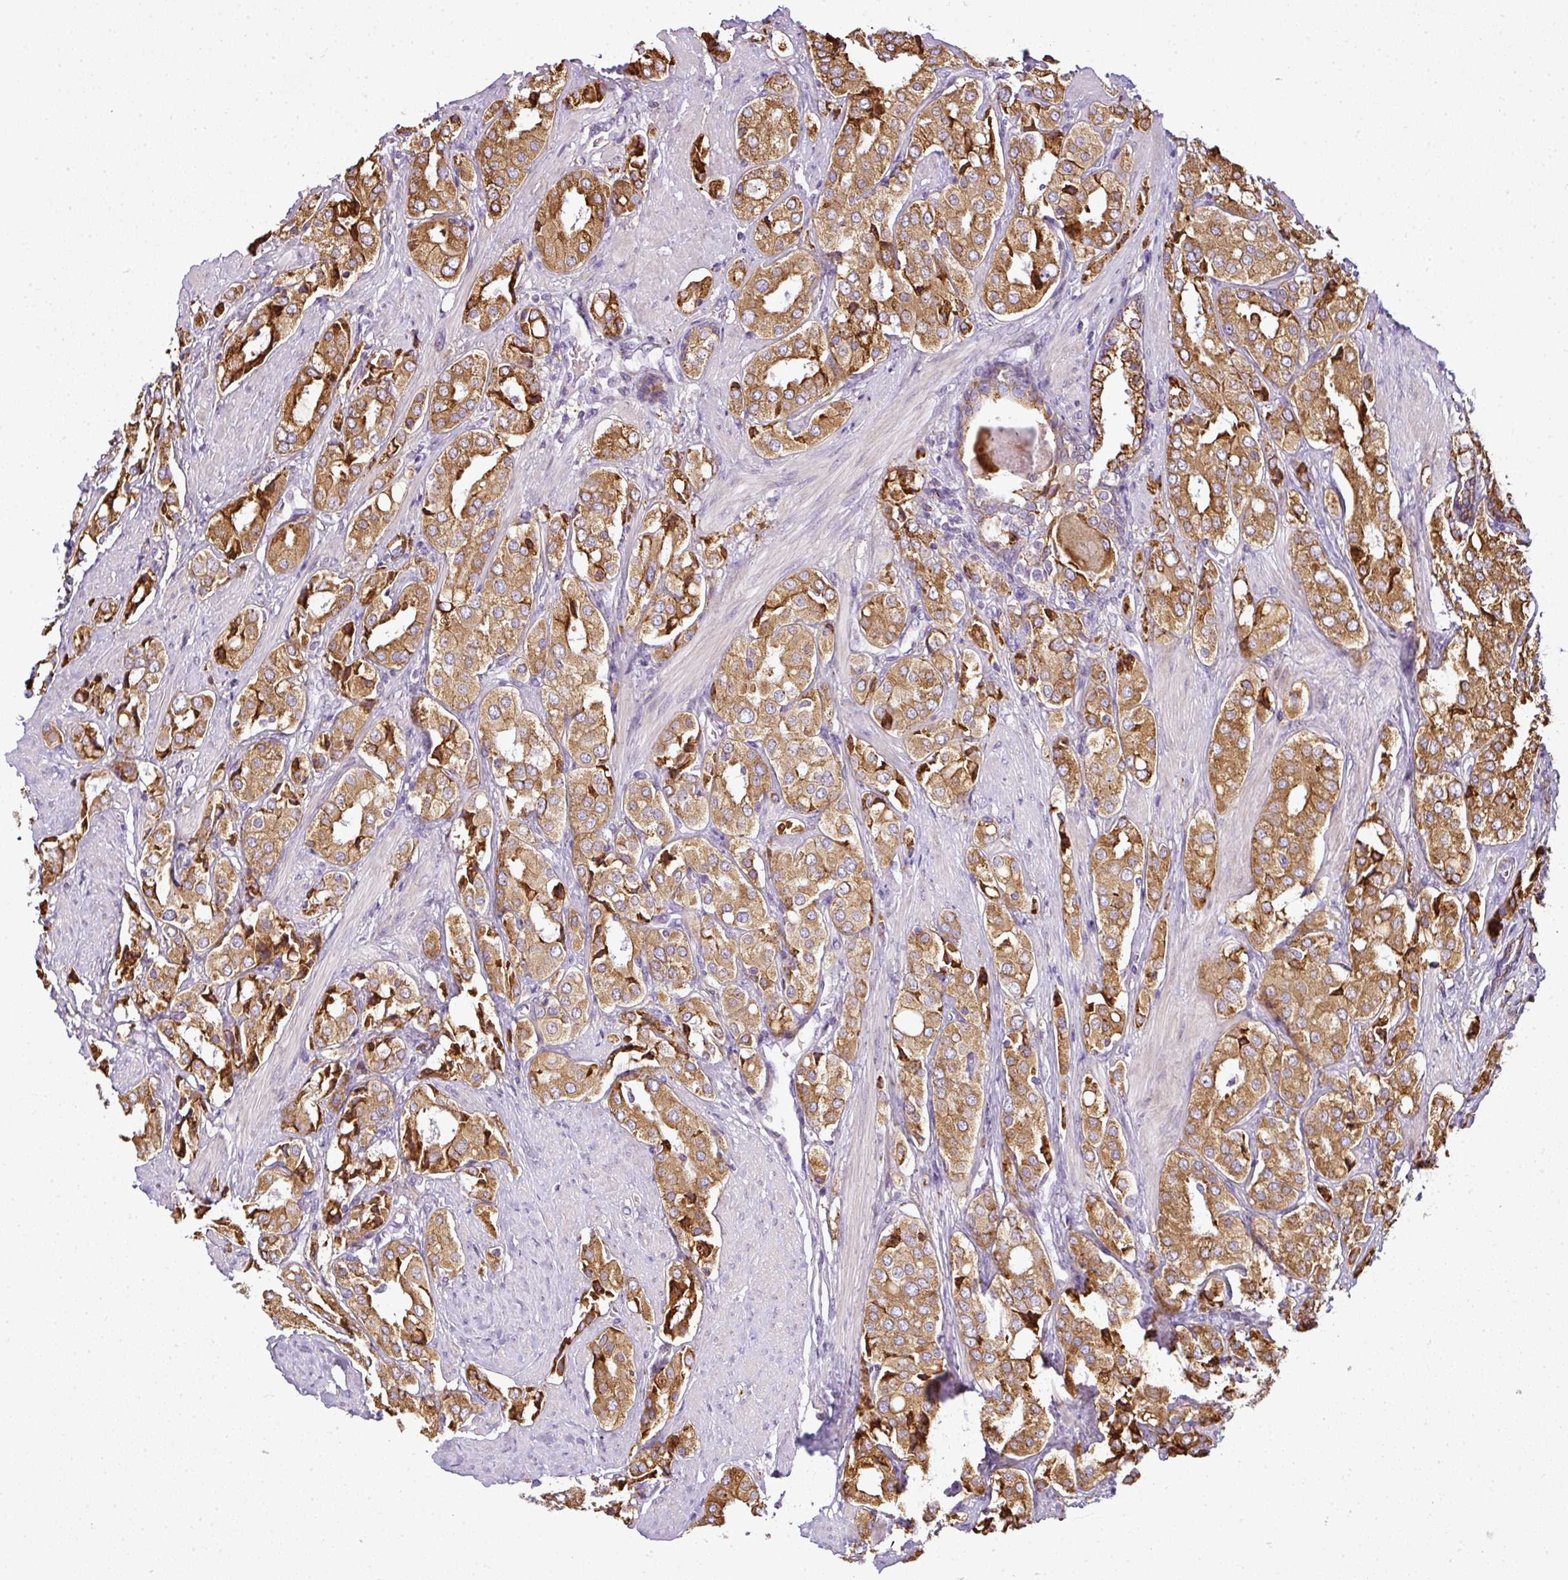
{"staining": {"intensity": "moderate", "quantity": ">75%", "location": "cytoplasmic/membranous"}, "tissue": "prostate cancer", "cell_type": "Tumor cells", "image_type": "cancer", "snomed": [{"axis": "morphology", "description": "Adenocarcinoma, High grade"}, {"axis": "topography", "description": "Prostate"}], "caption": "Immunohistochemistry (IHC) photomicrograph of neoplastic tissue: human prostate adenocarcinoma (high-grade) stained using IHC exhibits medium levels of moderate protein expression localized specifically in the cytoplasmic/membranous of tumor cells, appearing as a cytoplasmic/membranous brown color.", "gene": "ANKRD18A", "patient": {"sex": "male", "age": 71}}